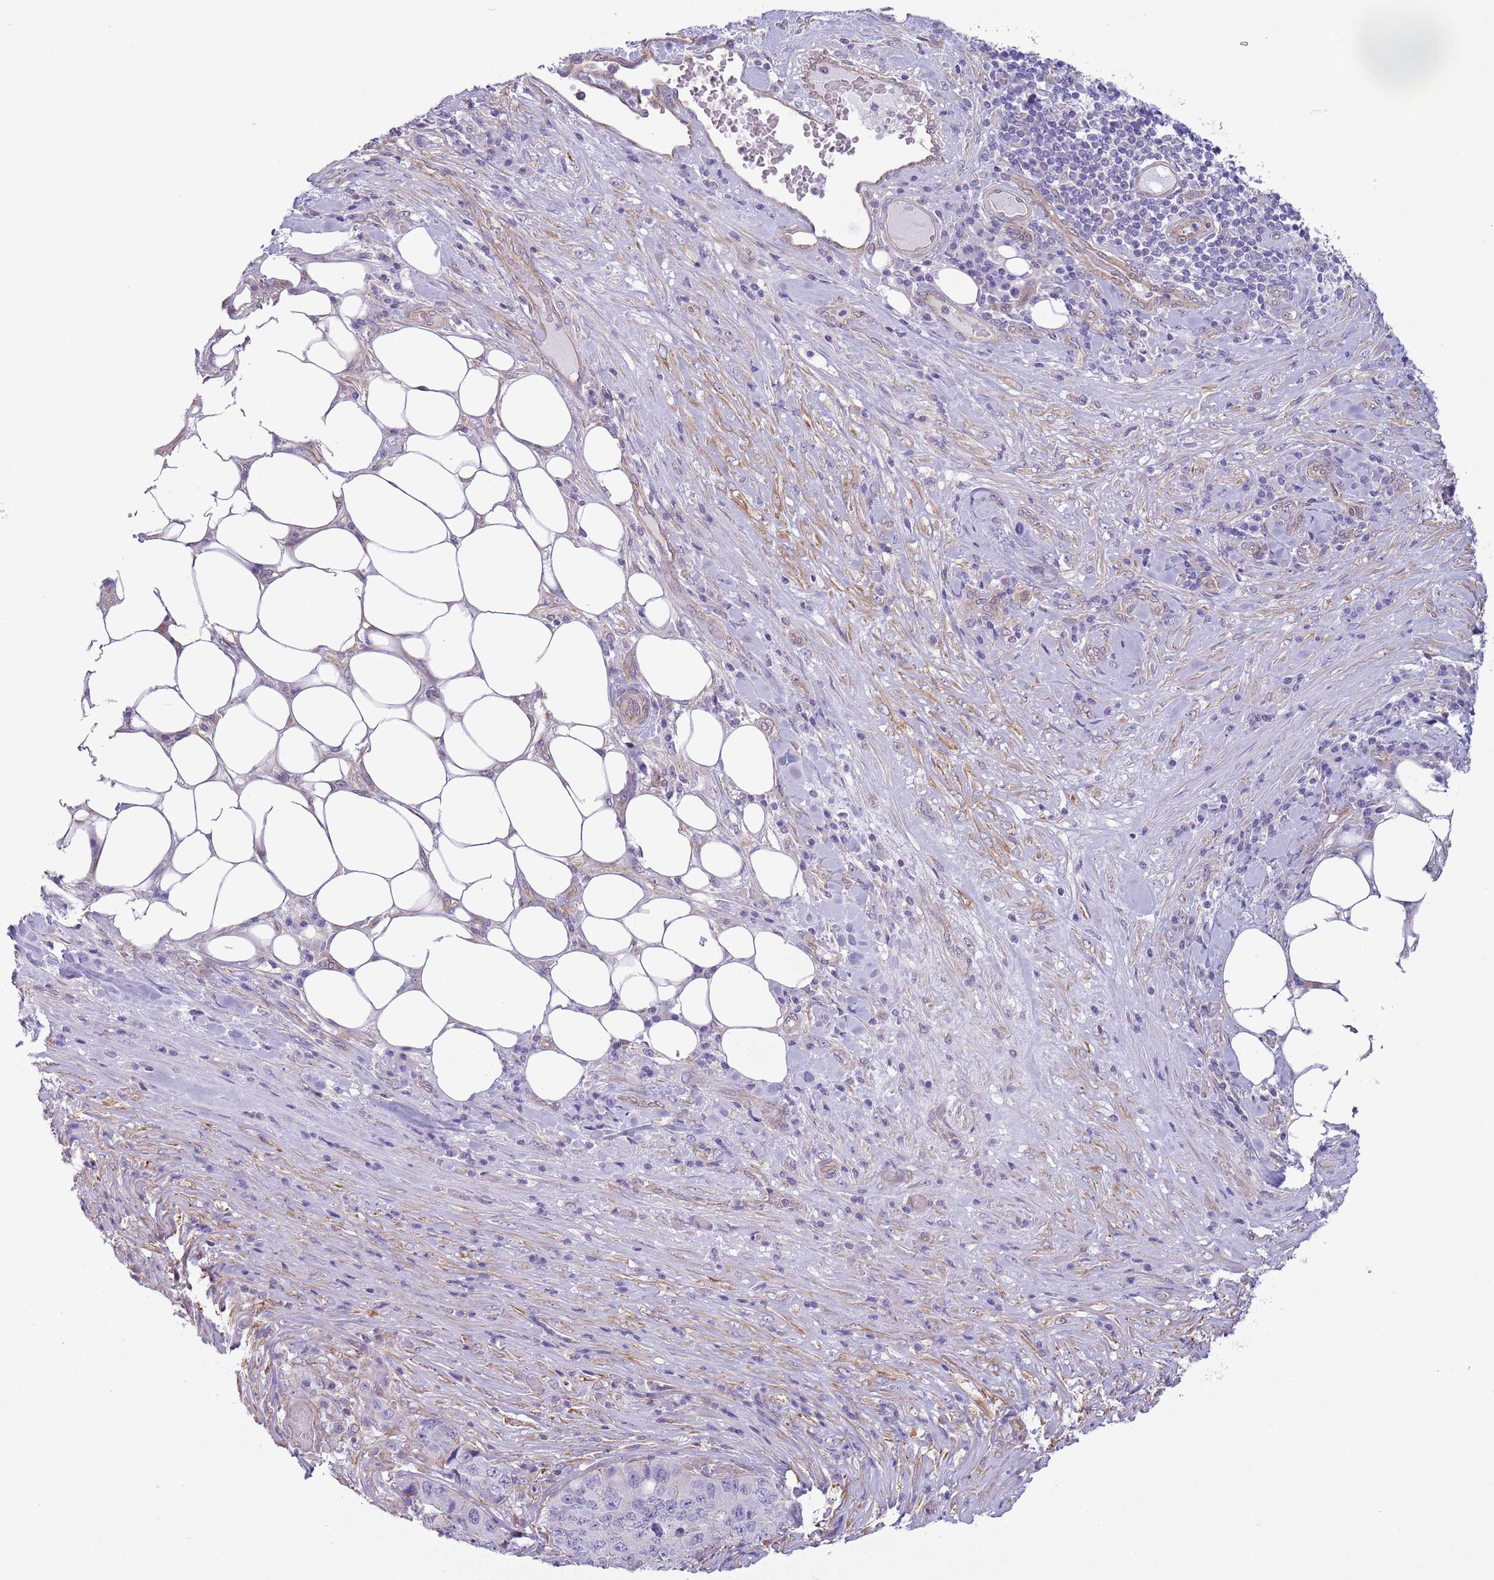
{"staining": {"intensity": "weak", "quantity": "<25%", "location": "cytoplasmic/membranous"}, "tissue": "stomach cancer", "cell_type": "Tumor cells", "image_type": "cancer", "snomed": [{"axis": "morphology", "description": "Adenocarcinoma, NOS"}, {"axis": "topography", "description": "Stomach"}], "caption": "An immunohistochemistry histopathology image of stomach cancer is shown. There is no staining in tumor cells of stomach cancer. (Immunohistochemistry, brightfield microscopy, high magnification).", "gene": "RBP3", "patient": {"sex": "male", "age": 71}}